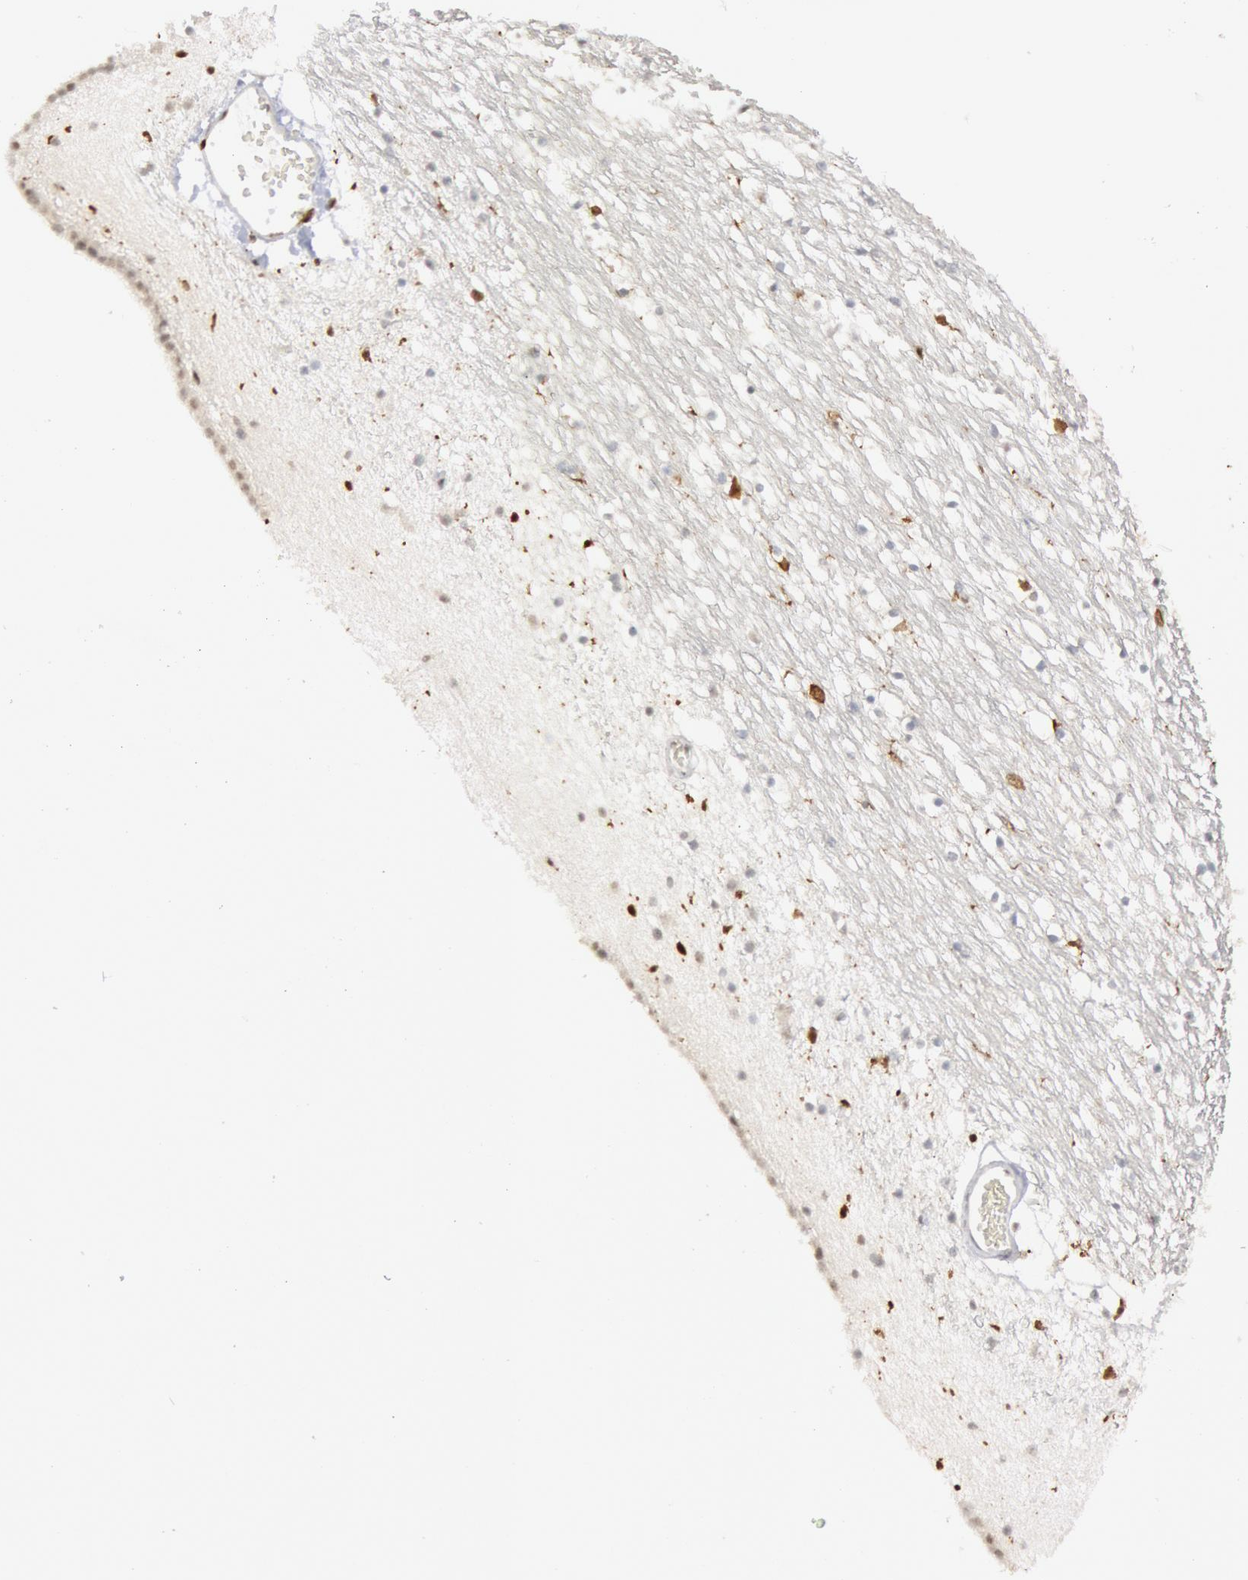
{"staining": {"intensity": "moderate", "quantity": "<25%", "location": "cytoplasmic/membranous,nuclear"}, "tissue": "caudate", "cell_type": "Glial cells", "image_type": "normal", "snomed": [{"axis": "morphology", "description": "Normal tissue, NOS"}, {"axis": "topography", "description": "Lateral ventricle wall"}], "caption": "Protein expression analysis of normal human caudate reveals moderate cytoplasmic/membranous,nuclear positivity in approximately <25% of glial cells.", "gene": "PTPN6", "patient": {"sex": "male", "age": 45}}